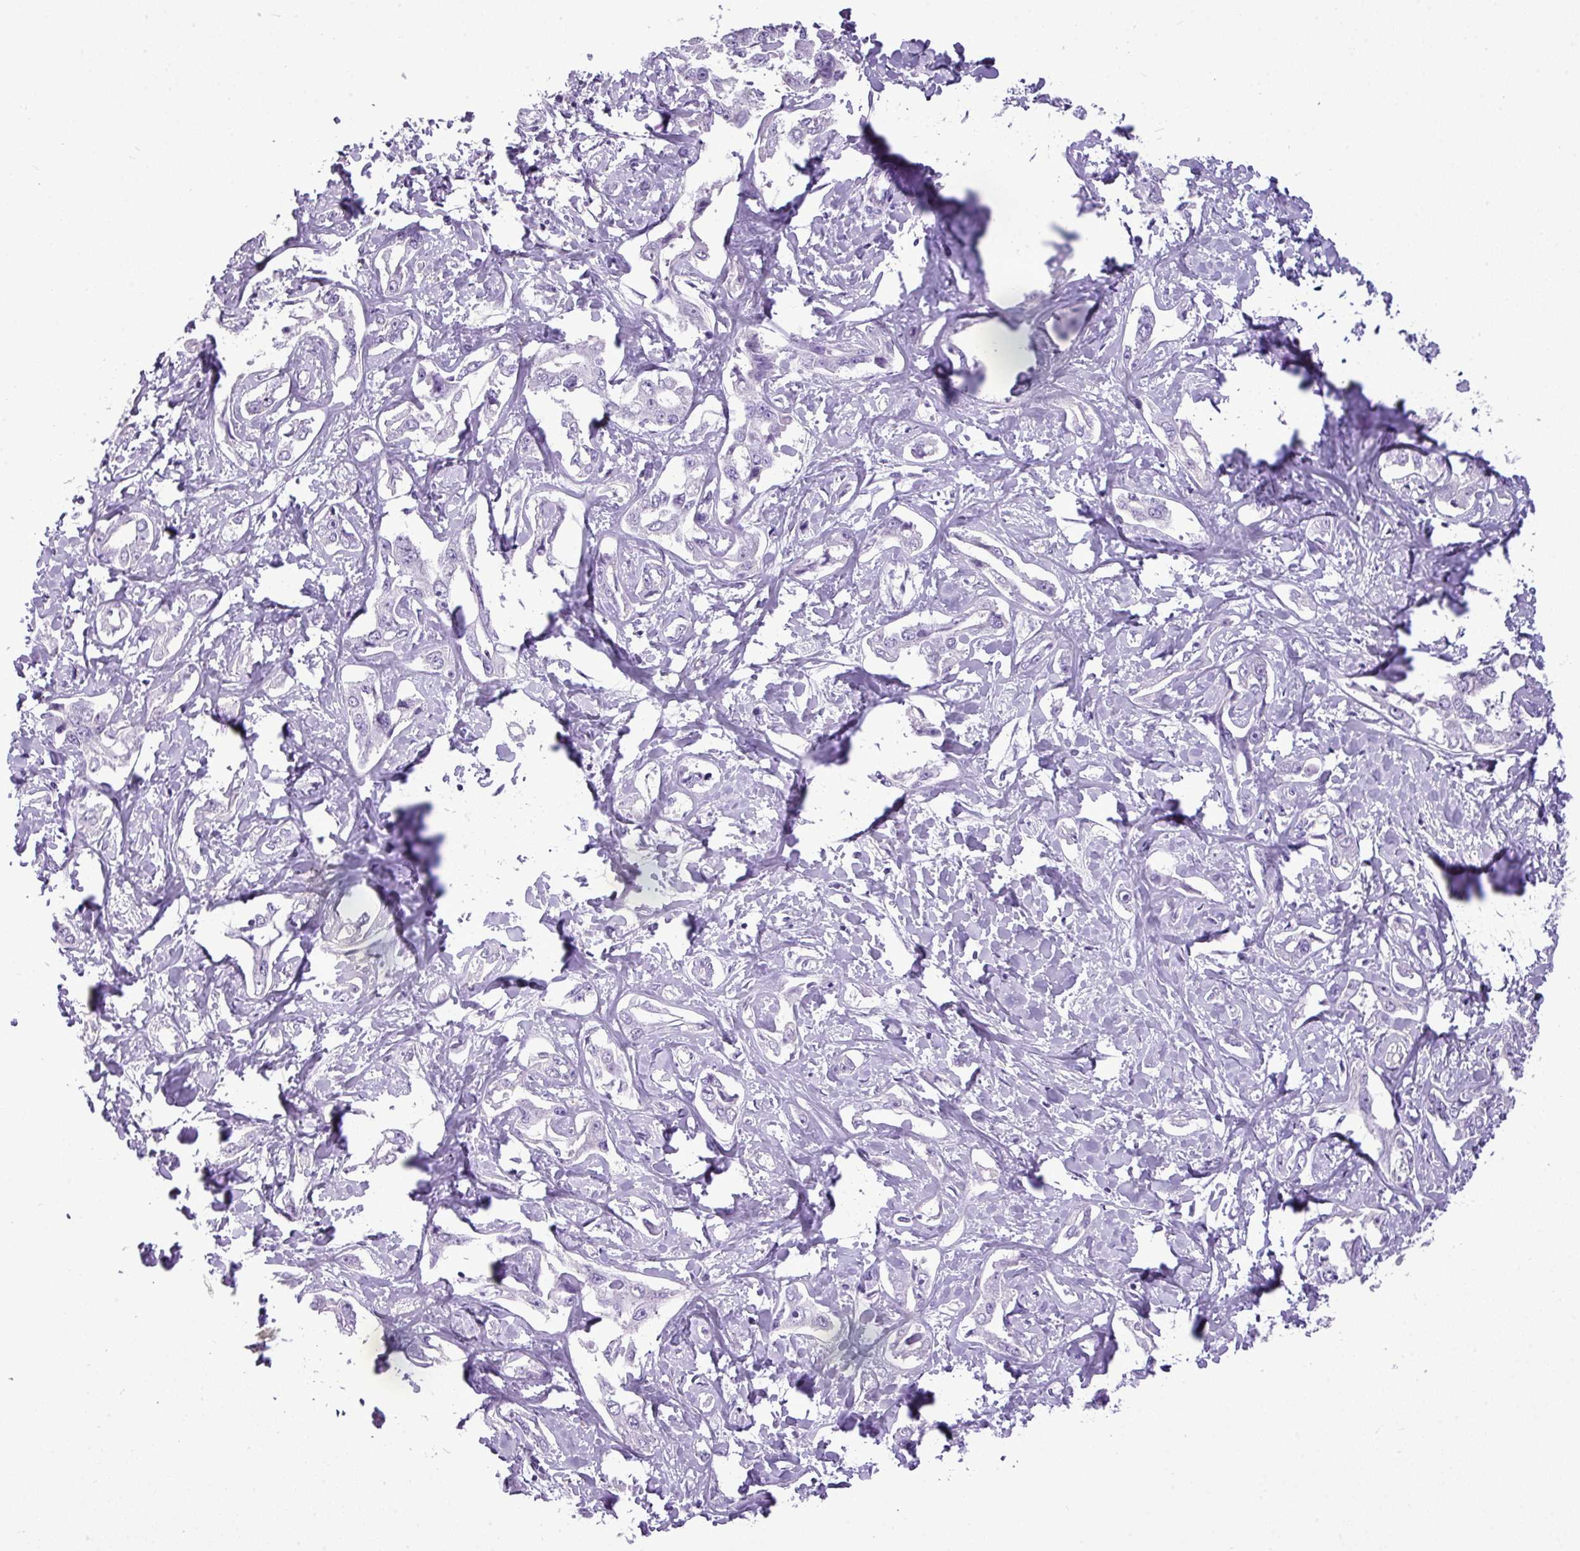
{"staining": {"intensity": "negative", "quantity": "none", "location": "none"}, "tissue": "liver cancer", "cell_type": "Tumor cells", "image_type": "cancer", "snomed": [{"axis": "morphology", "description": "Cholangiocarcinoma"}, {"axis": "topography", "description": "Liver"}], "caption": "The immunohistochemistry photomicrograph has no significant positivity in tumor cells of liver cancer (cholangiocarcinoma) tissue.", "gene": "RBMXL2", "patient": {"sex": "male", "age": 59}}